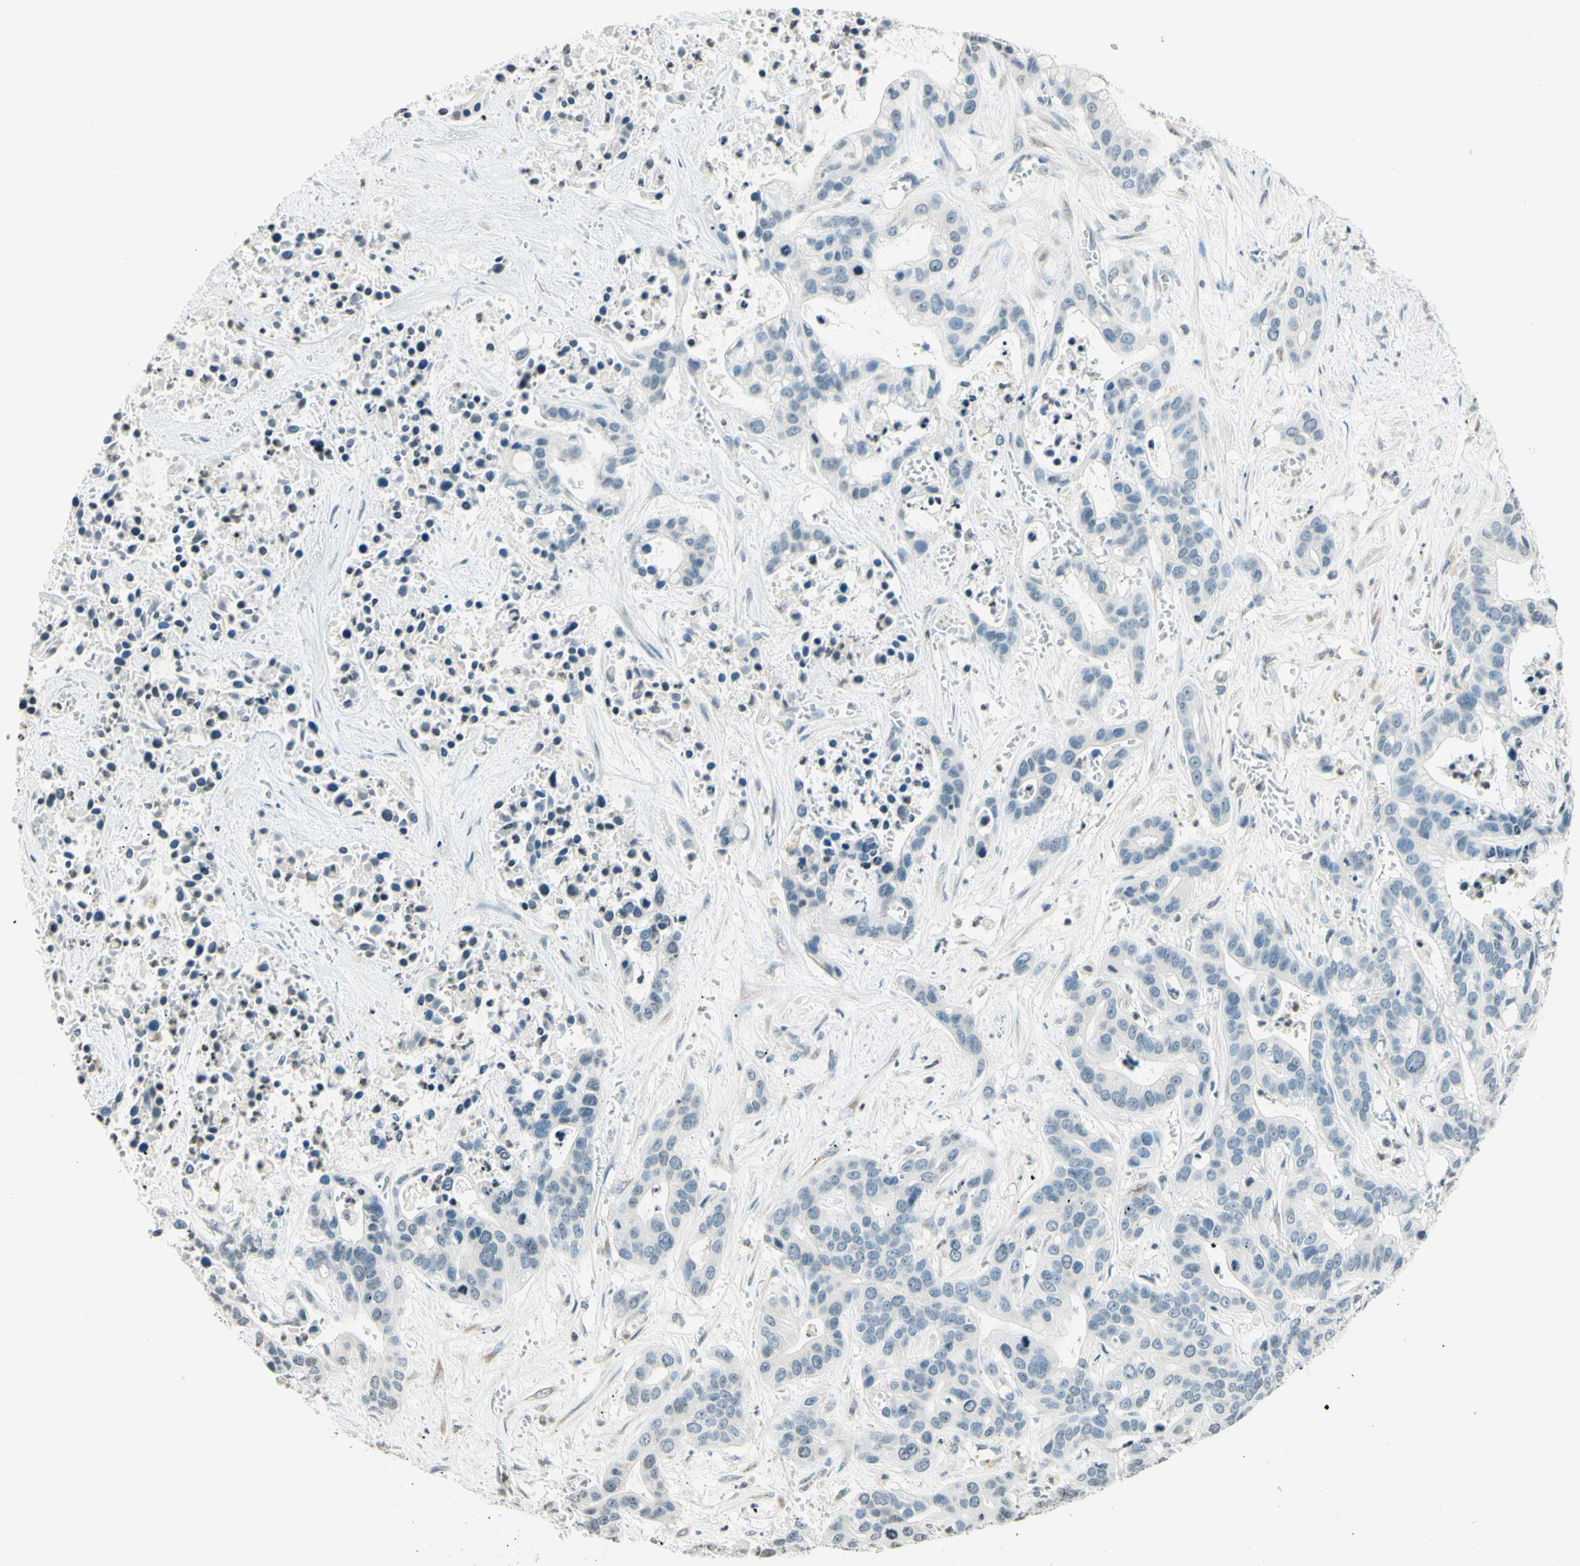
{"staining": {"intensity": "negative", "quantity": "none", "location": "none"}, "tissue": "liver cancer", "cell_type": "Tumor cells", "image_type": "cancer", "snomed": [{"axis": "morphology", "description": "Cholangiocarcinoma"}, {"axis": "topography", "description": "Liver"}], "caption": "Human liver cancer stained for a protein using immunohistochemistry shows no staining in tumor cells.", "gene": "WIPF1", "patient": {"sex": "female", "age": 65}}